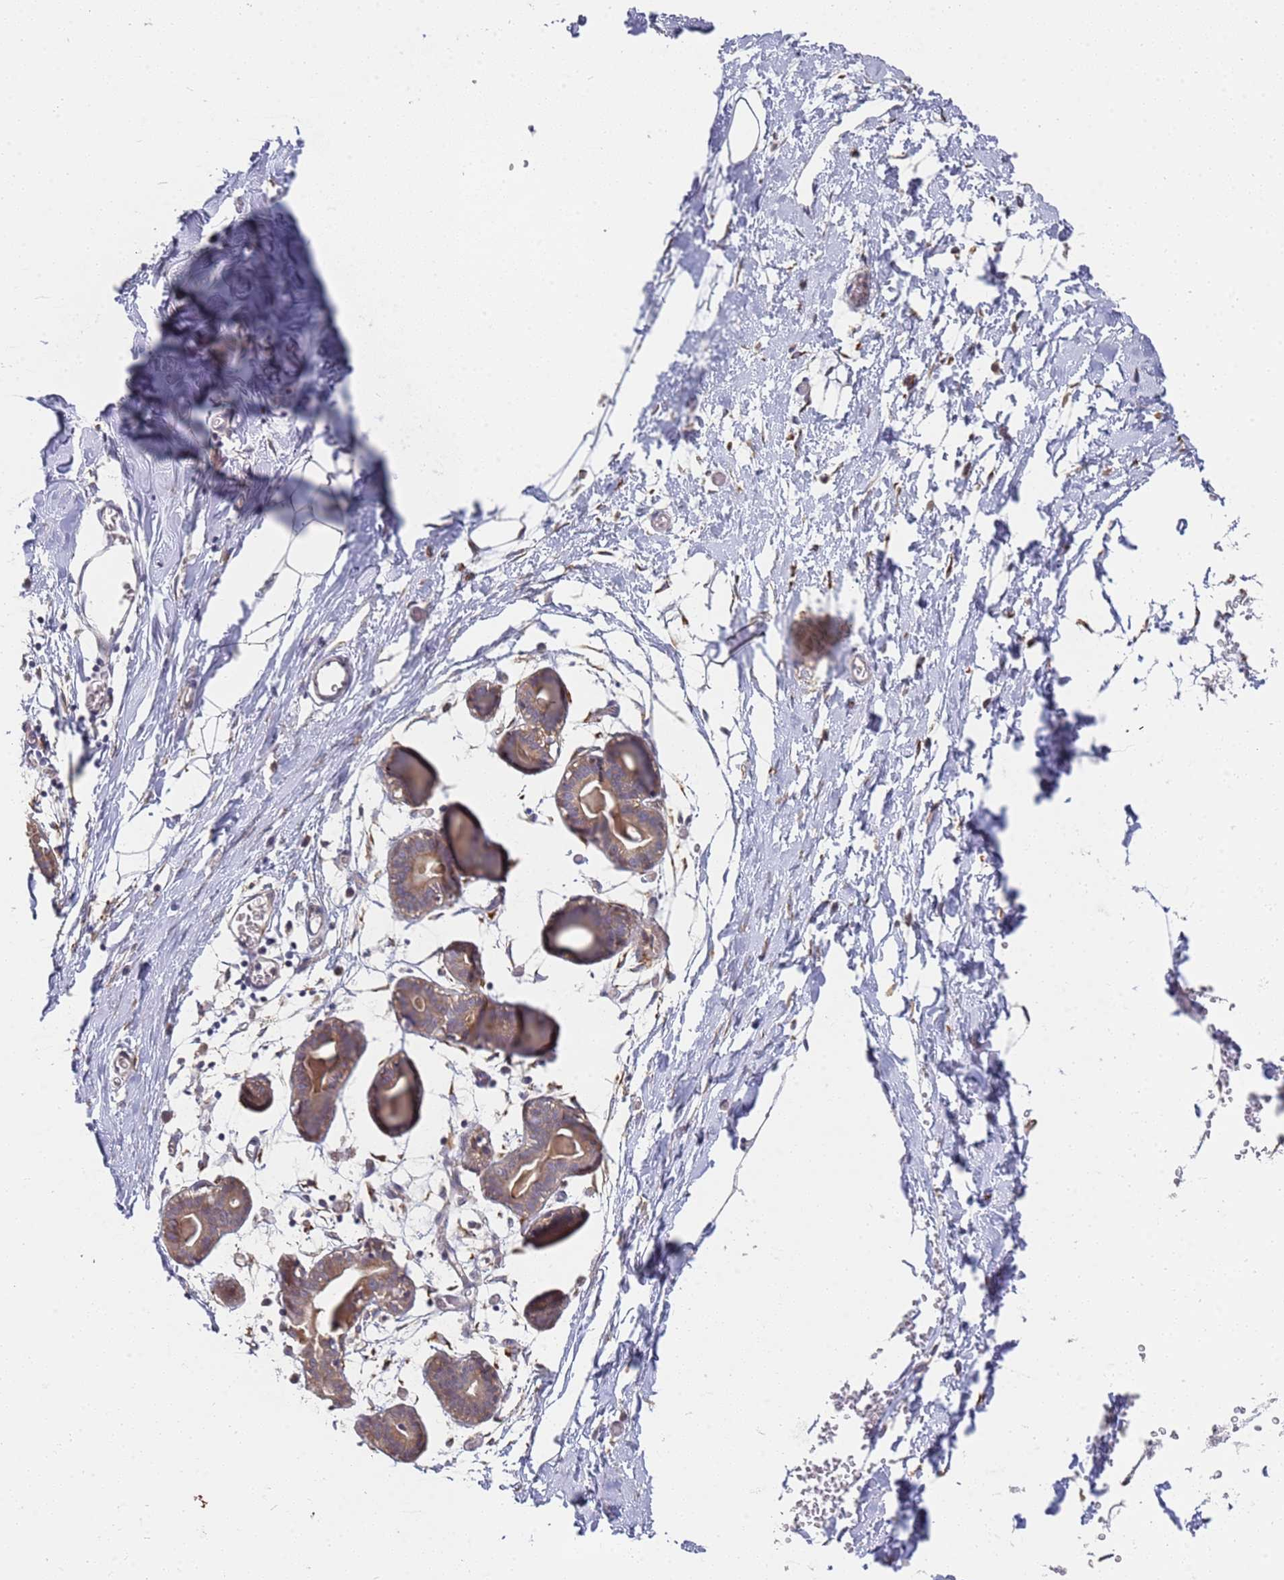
{"staining": {"intensity": "weak", "quantity": ">75%", "location": "cytoplasmic/membranous"}, "tissue": "breast", "cell_type": "Adipocytes", "image_type": "normal", "snomed": [{"axis": "morphology", "description": "Normal tissue, NOS"}, {"axis": "topography", "description": "Breast"}], "caption": "Protein staining exhibits weak cytoplasmic/membranous staining in about >75% of adipocytes in unremarkable breast.", "gene": "VRK2", "patient": {"sex": "female", "age": 27}}